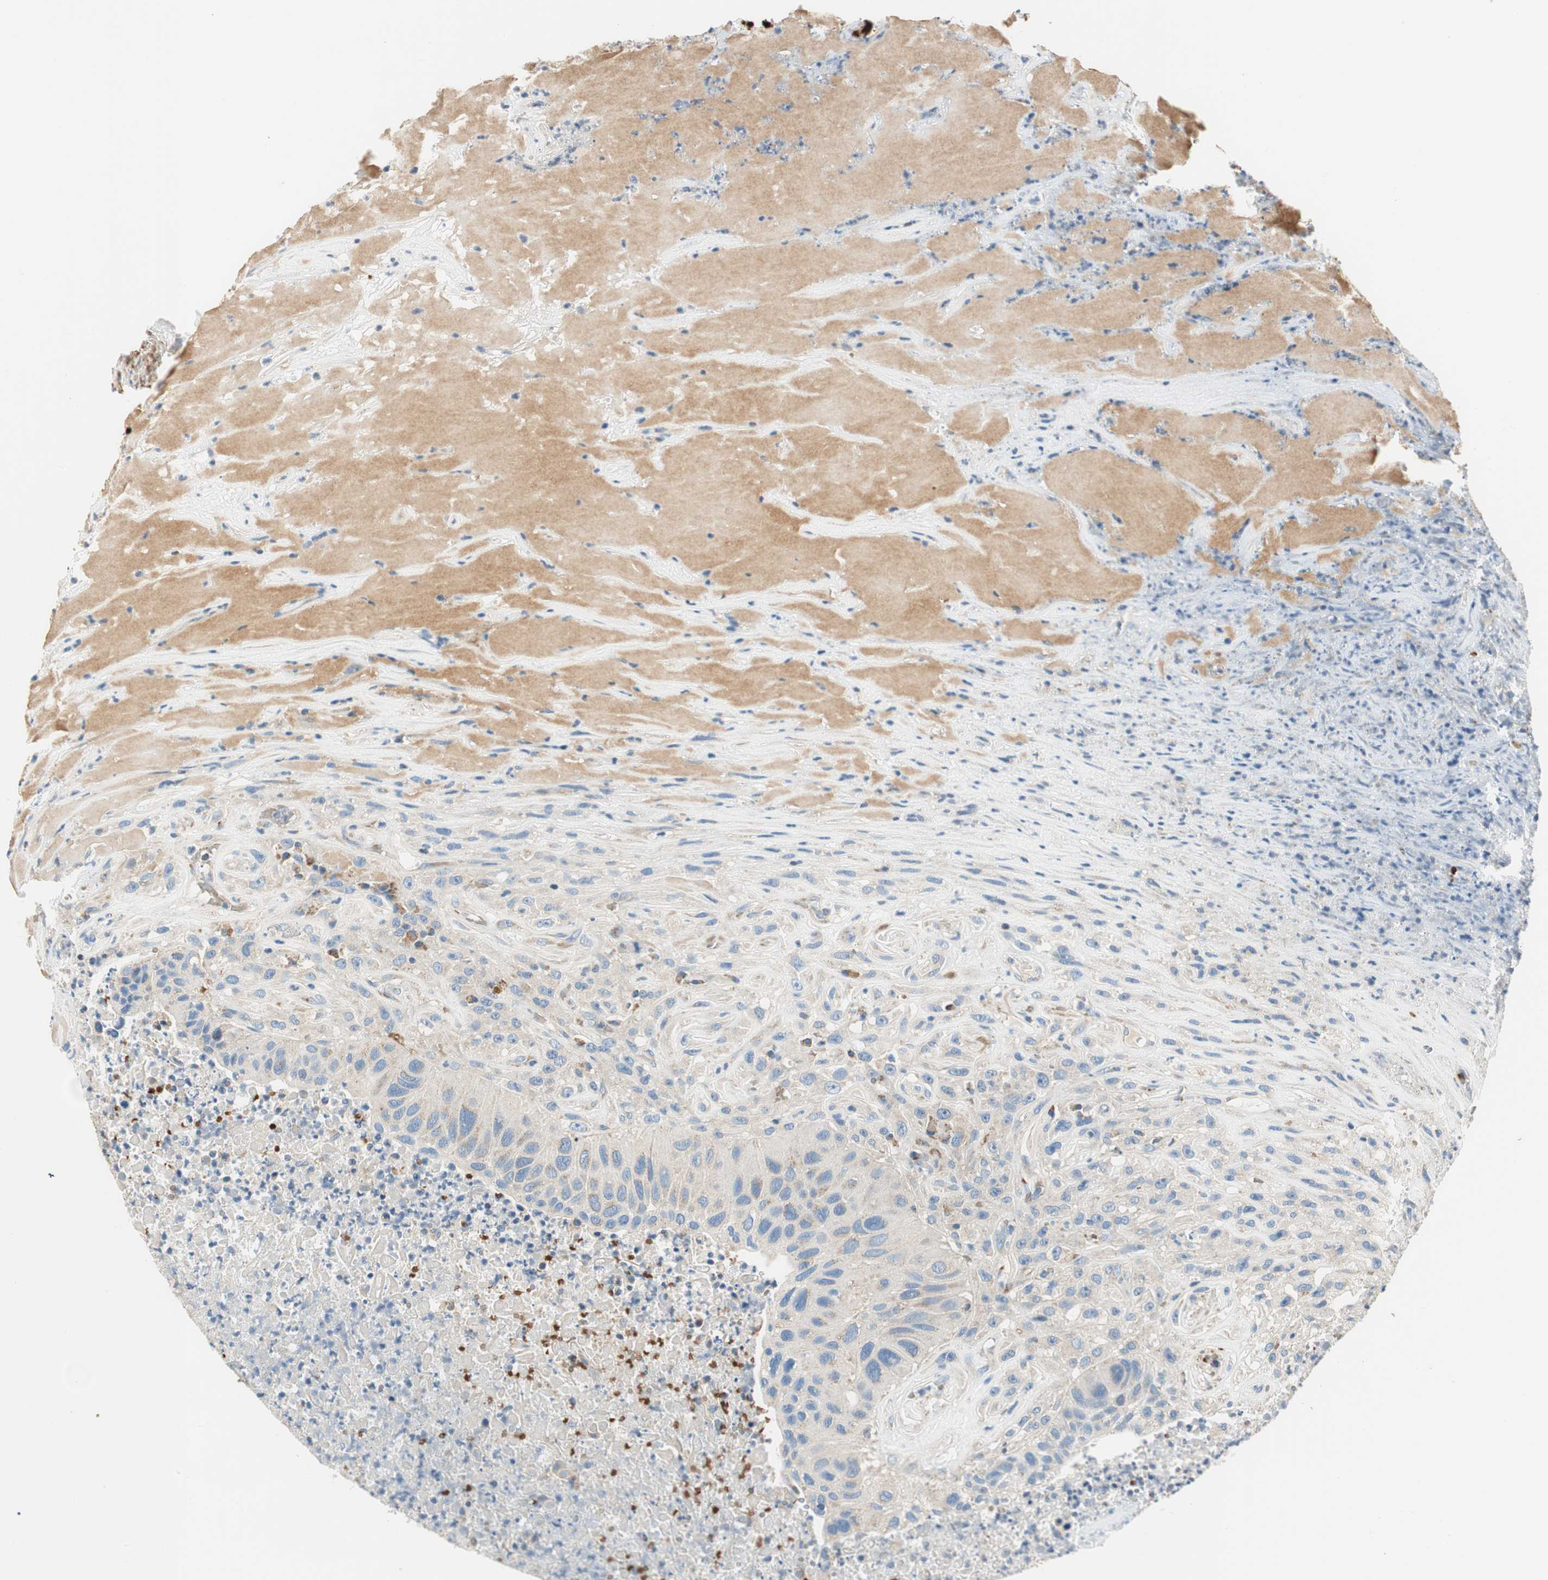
{"staining": {"intensity": "negative", "quantity": "none", "location": "none"}, "tissue": "urothelial cancer", "cell_type": "Tumor cells", "image_type": "cancer", "snomed": [{"axis": "morphology", "description": "Urothelial carcinoma, High grade"}, {"axis": "topography", "description": "Urinary bladder"}], "caption": "Urothelial cancer stained for a protein using IHC displays no staining tumor cells.", "gene": "RORB", "patient": {"sex": "male", "age": 66}}